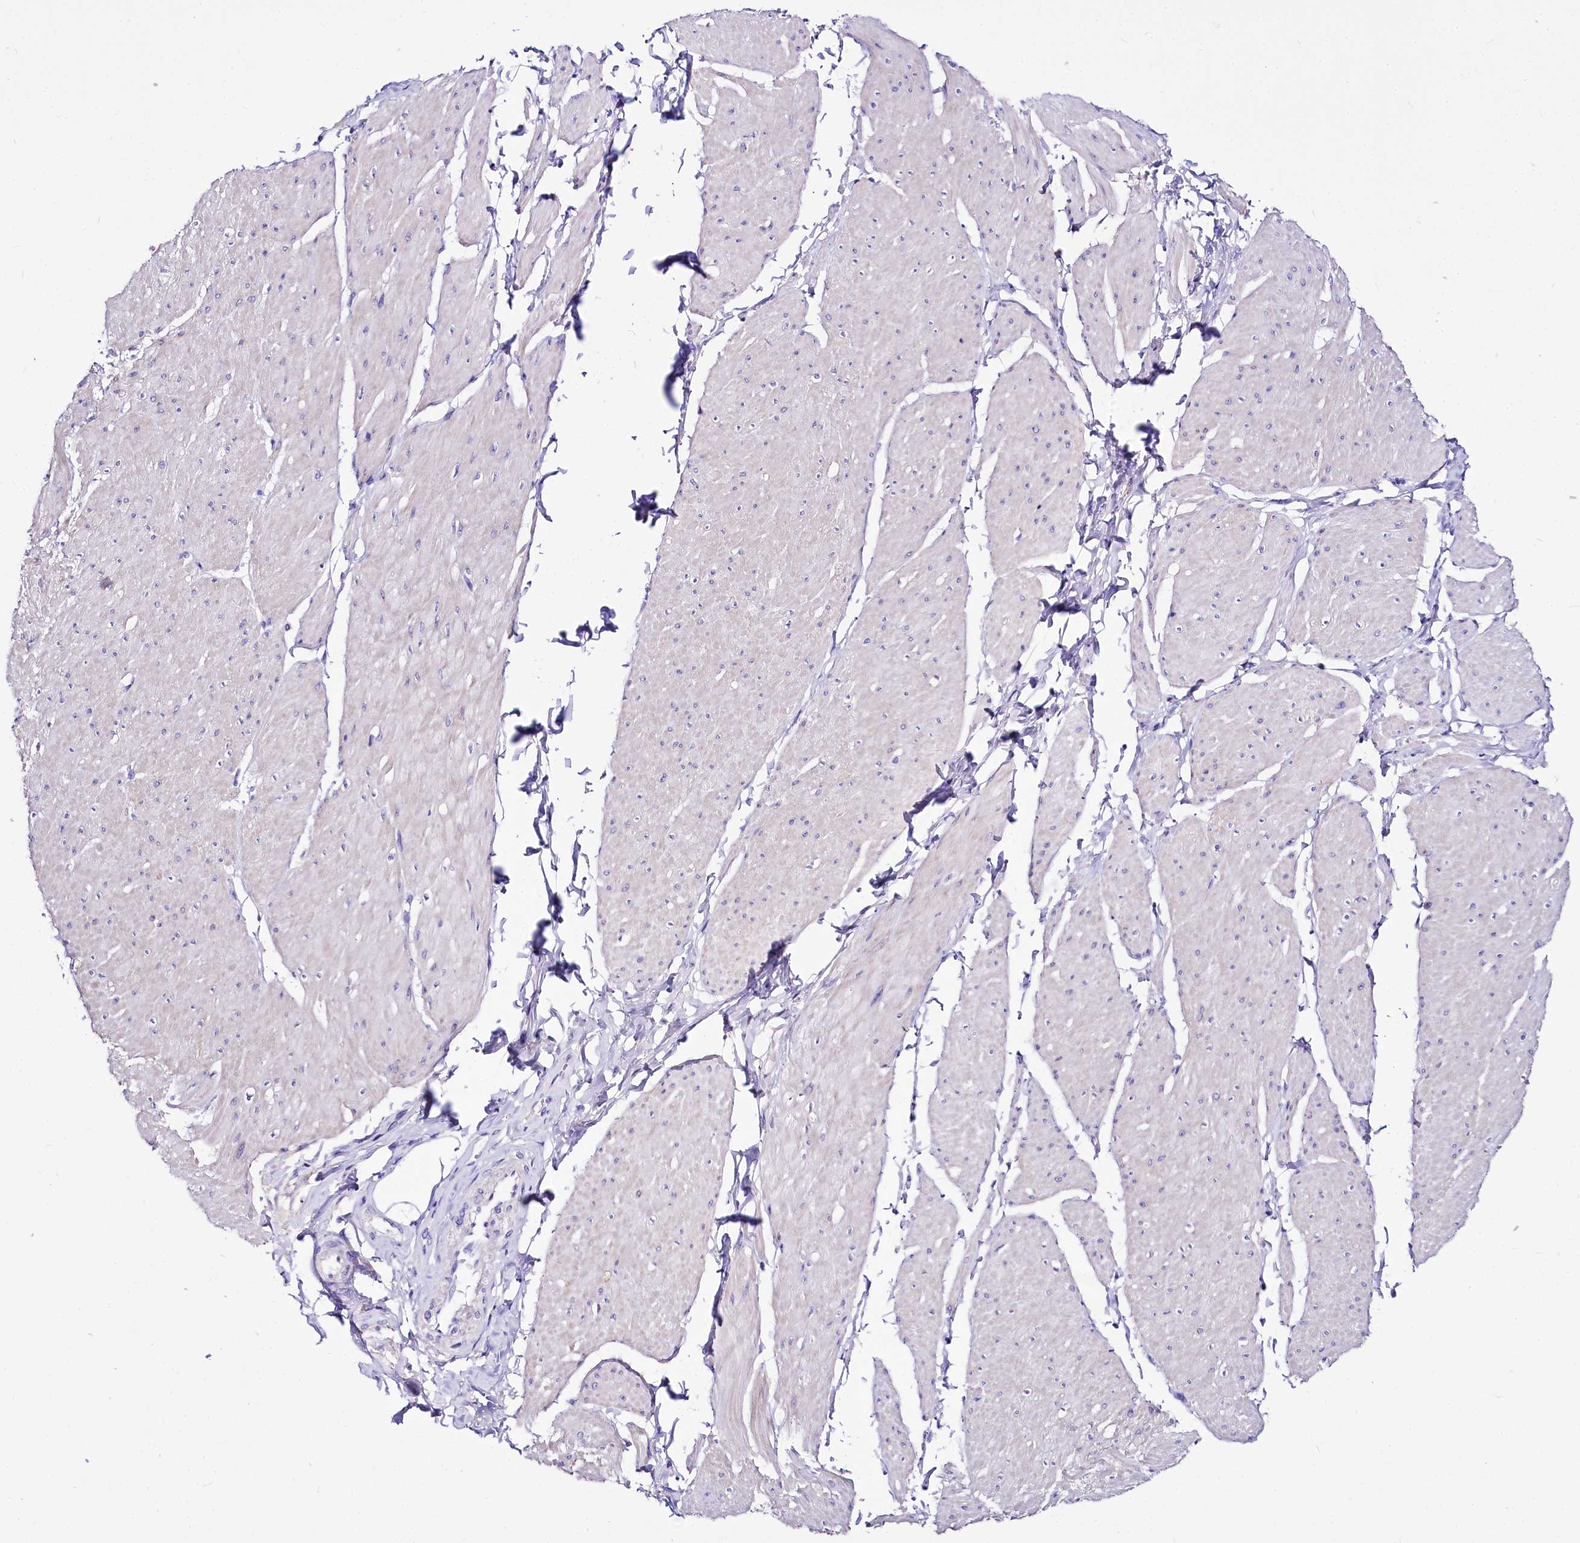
{"staining": {"intensity": "negative", "quantity": "none", "location": "none"}, "tissue": "smooth muscle", "cell_type": "Smooth muscle cells", "image_type": "normal", "snomed": [{"axis": "morphology", "description": "Urothelial carcinoma, High grade"}, {"axis": "topography", "description": "Urinary bladder"}], "caption": "Immunohistochemistry of normal smooth muscle demonstrates no expression in smooth muscle cells. The staining is performed using DAB brown chromogen with nuclei counter-stained in using hematoxylin.", "gene": "A2ML1", "patient": {"sex": "male", "age": 46}}